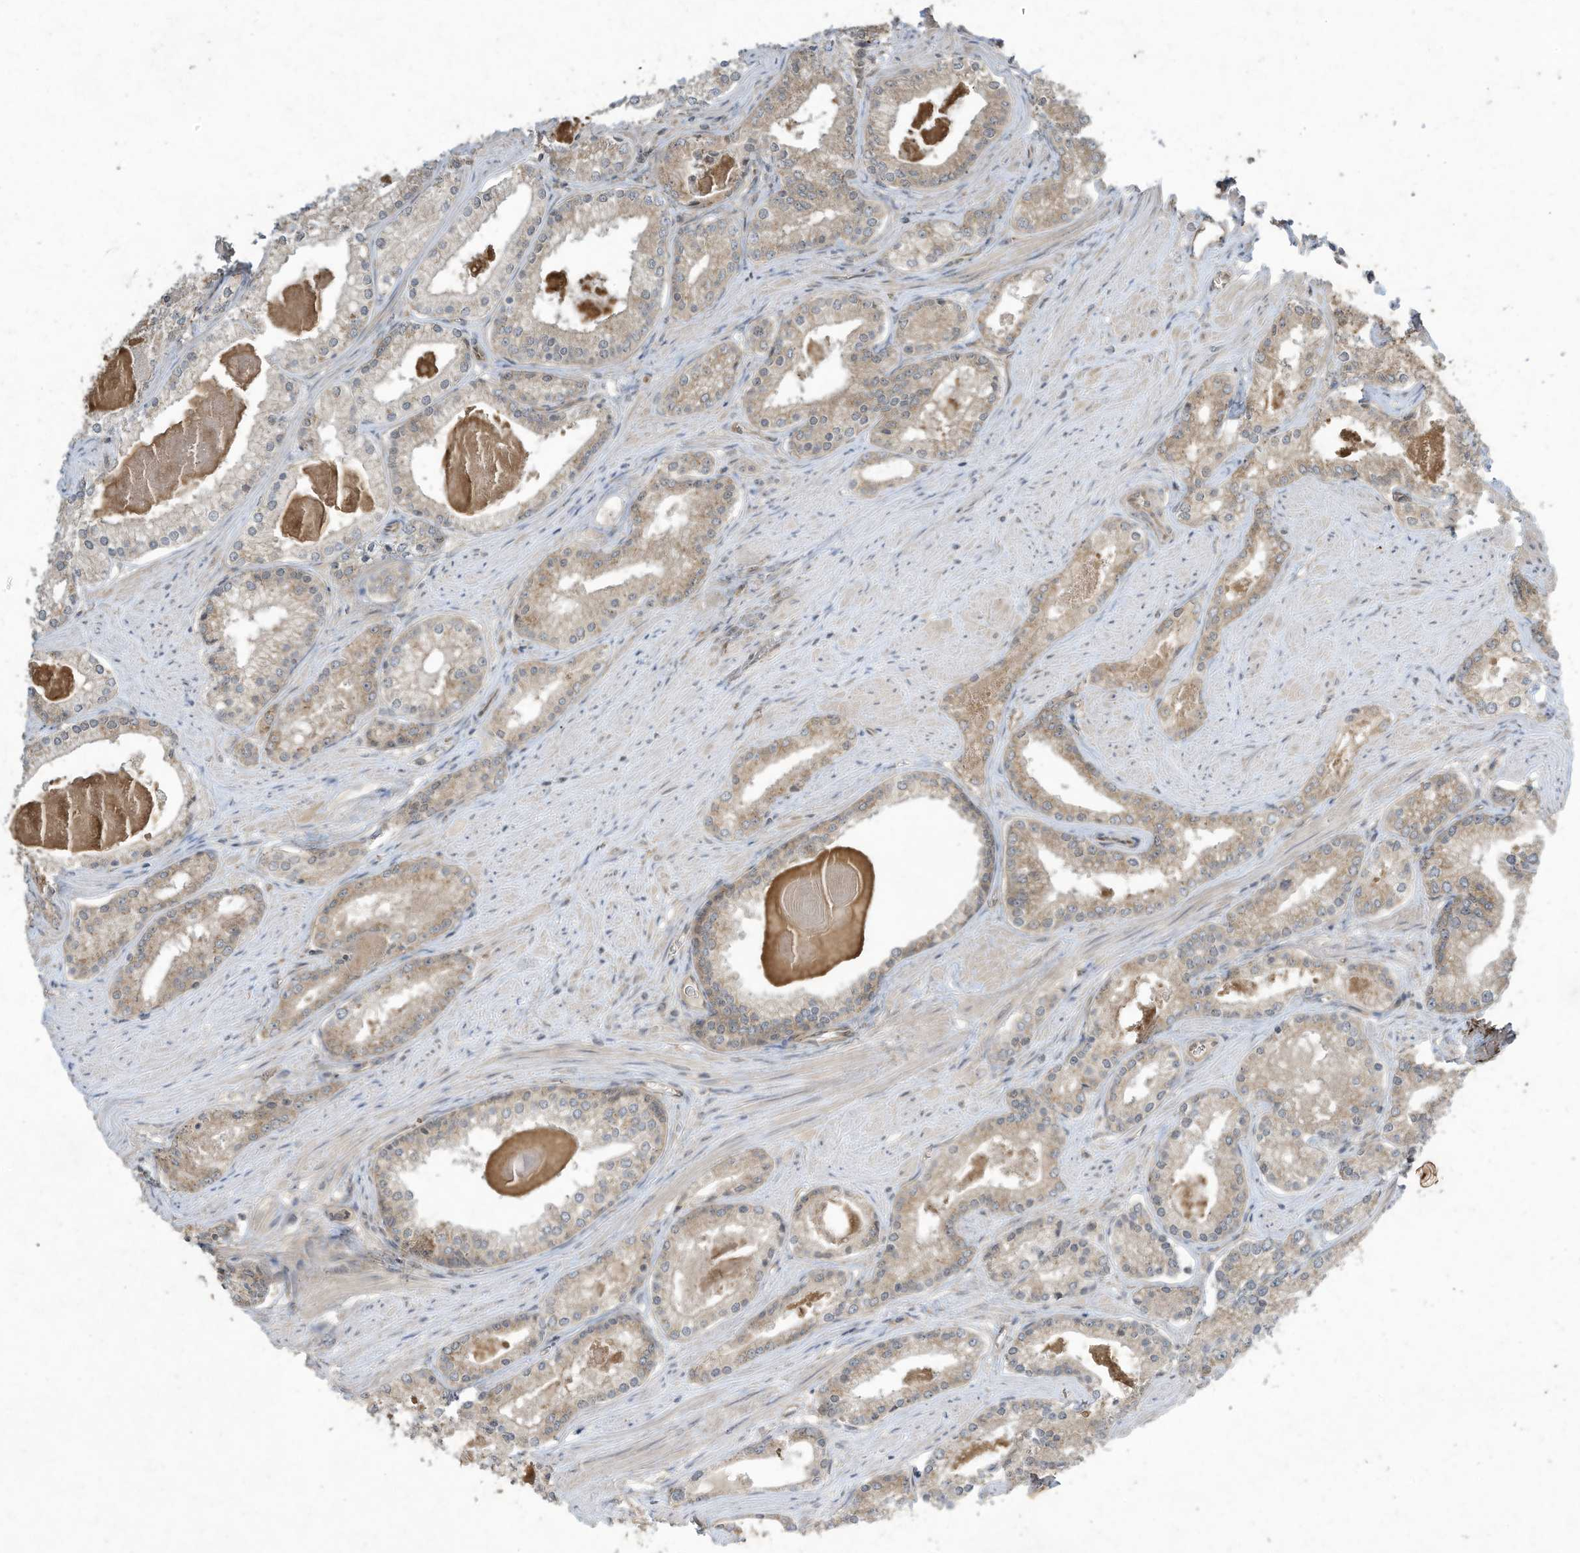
{"staining": {"intensity": "weak", "quantity": ">75%", "location": "cytoplasmic/membranous"}, "tissue": "prostate cancer", "cell_type": "Tumor cells", "image_type": "cancer", "snomed": [{"axis": "morphology", "description": "Adenocarcinoma, Low grade"}, {"axis": "topography", "description": "Prostate"}], "caption": "IHC photomicrograph of neoplastic tissue: human low-grade adenocarcinoma (prostate) stained using immunohistochemistry displays low levels of weak protein expression localized specifically in the cytoplasmic/membranous of tumor cells, appearing as a cytoplasmic/membranous brown color.", "gene": "MATN2", "patient": {"sex": "male", "age": 54}}